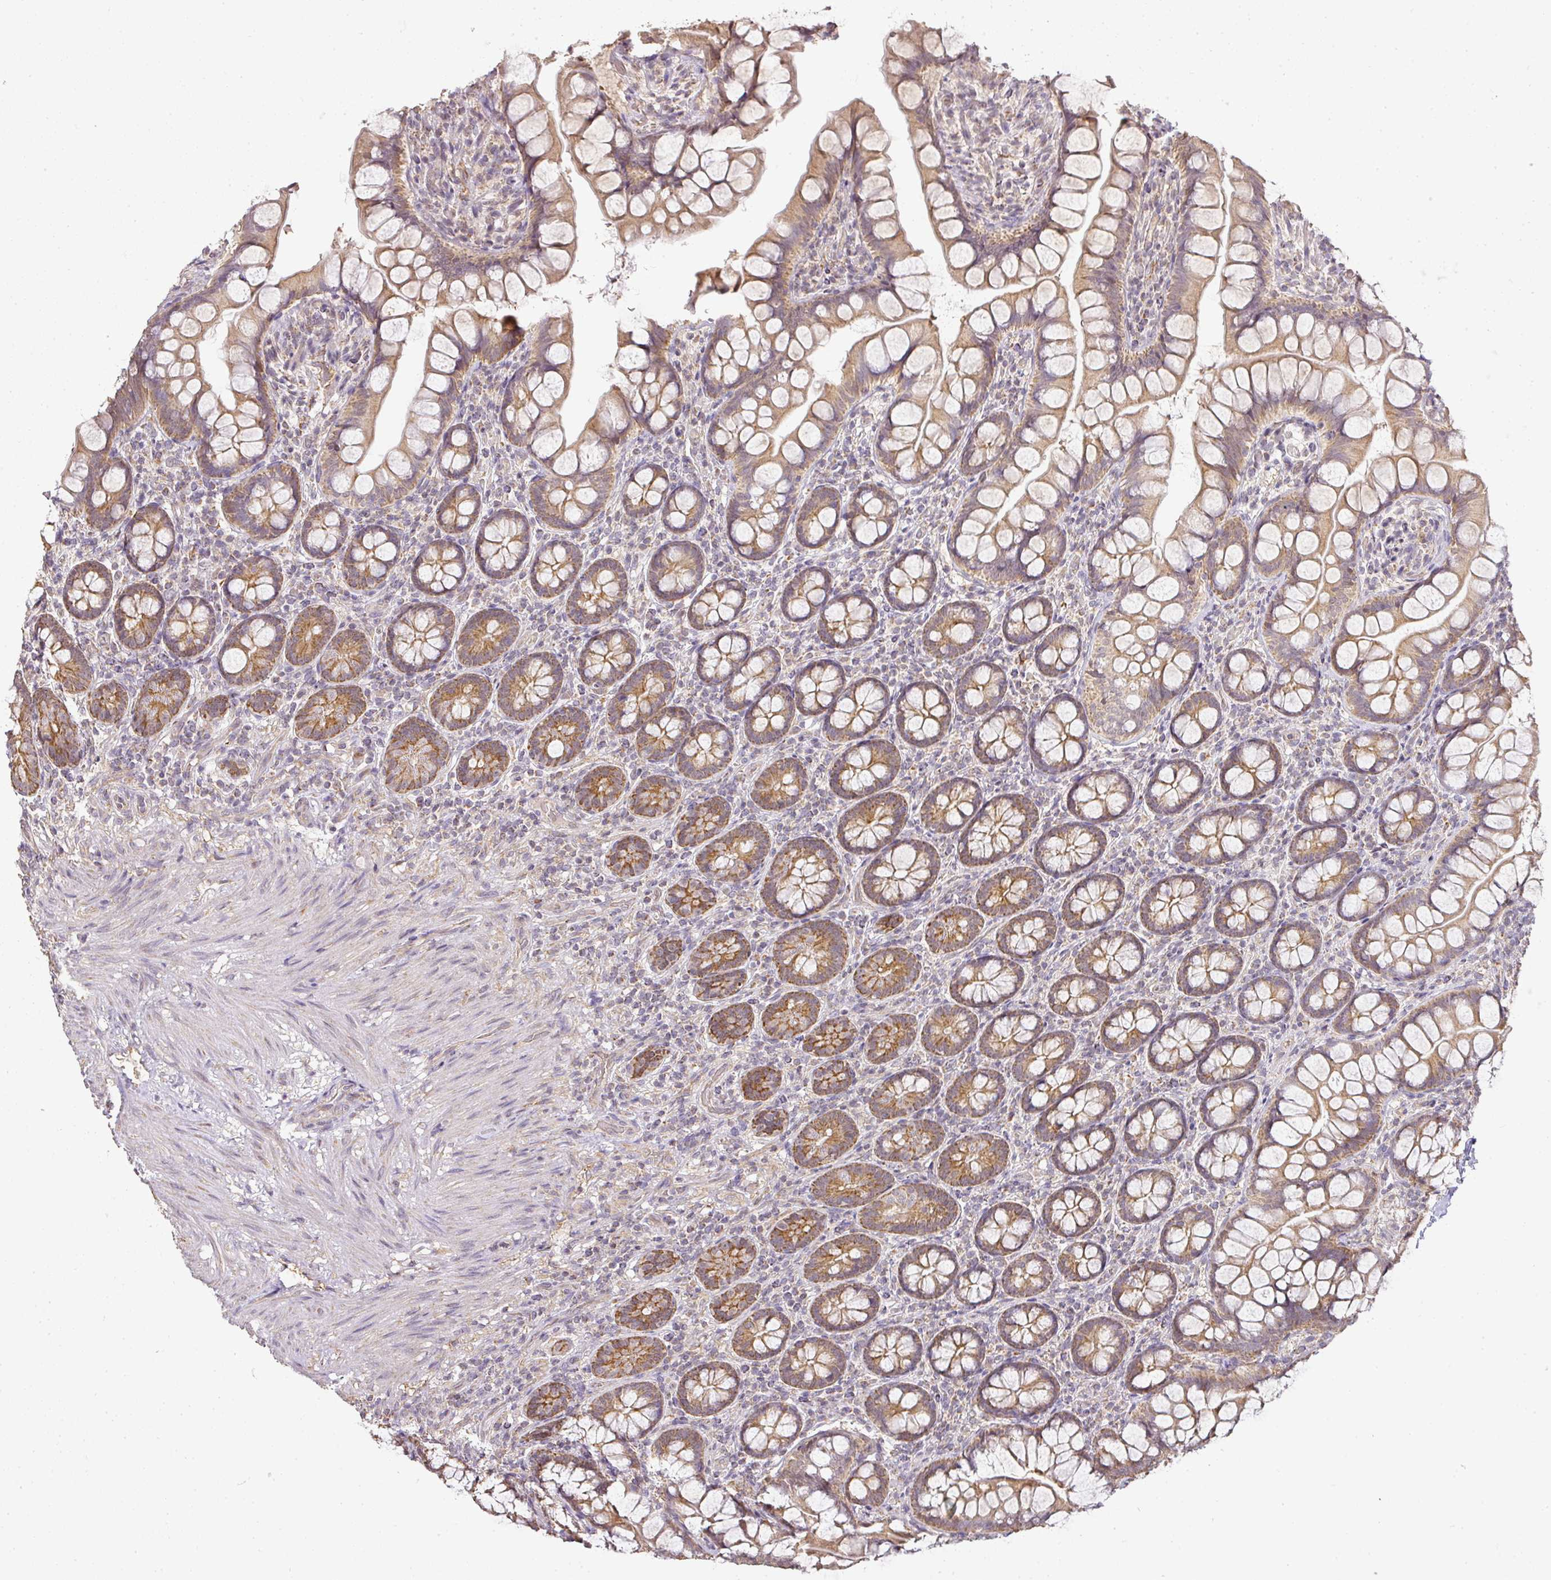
{"staining": {"intensity": "moderate", "quantity": ">75%", "location": "cytoplasmic/membranous"}, "tissue": "small intestine", "cell_type": "Glandular cells", "image_type": "normal", "snomed": [{"axis": "morphology", "description": "Normal tissue, NOS"}, {"axis": "topography", "description": "Small intestine"}], "caption": "Protein staining reveals moderate cytoplasmic/membranous positivity in about >75% of glandular cells in unremarkable small intestine.", "gene": "MYOM2", "patient": {"sex": "male", "age": 70}}